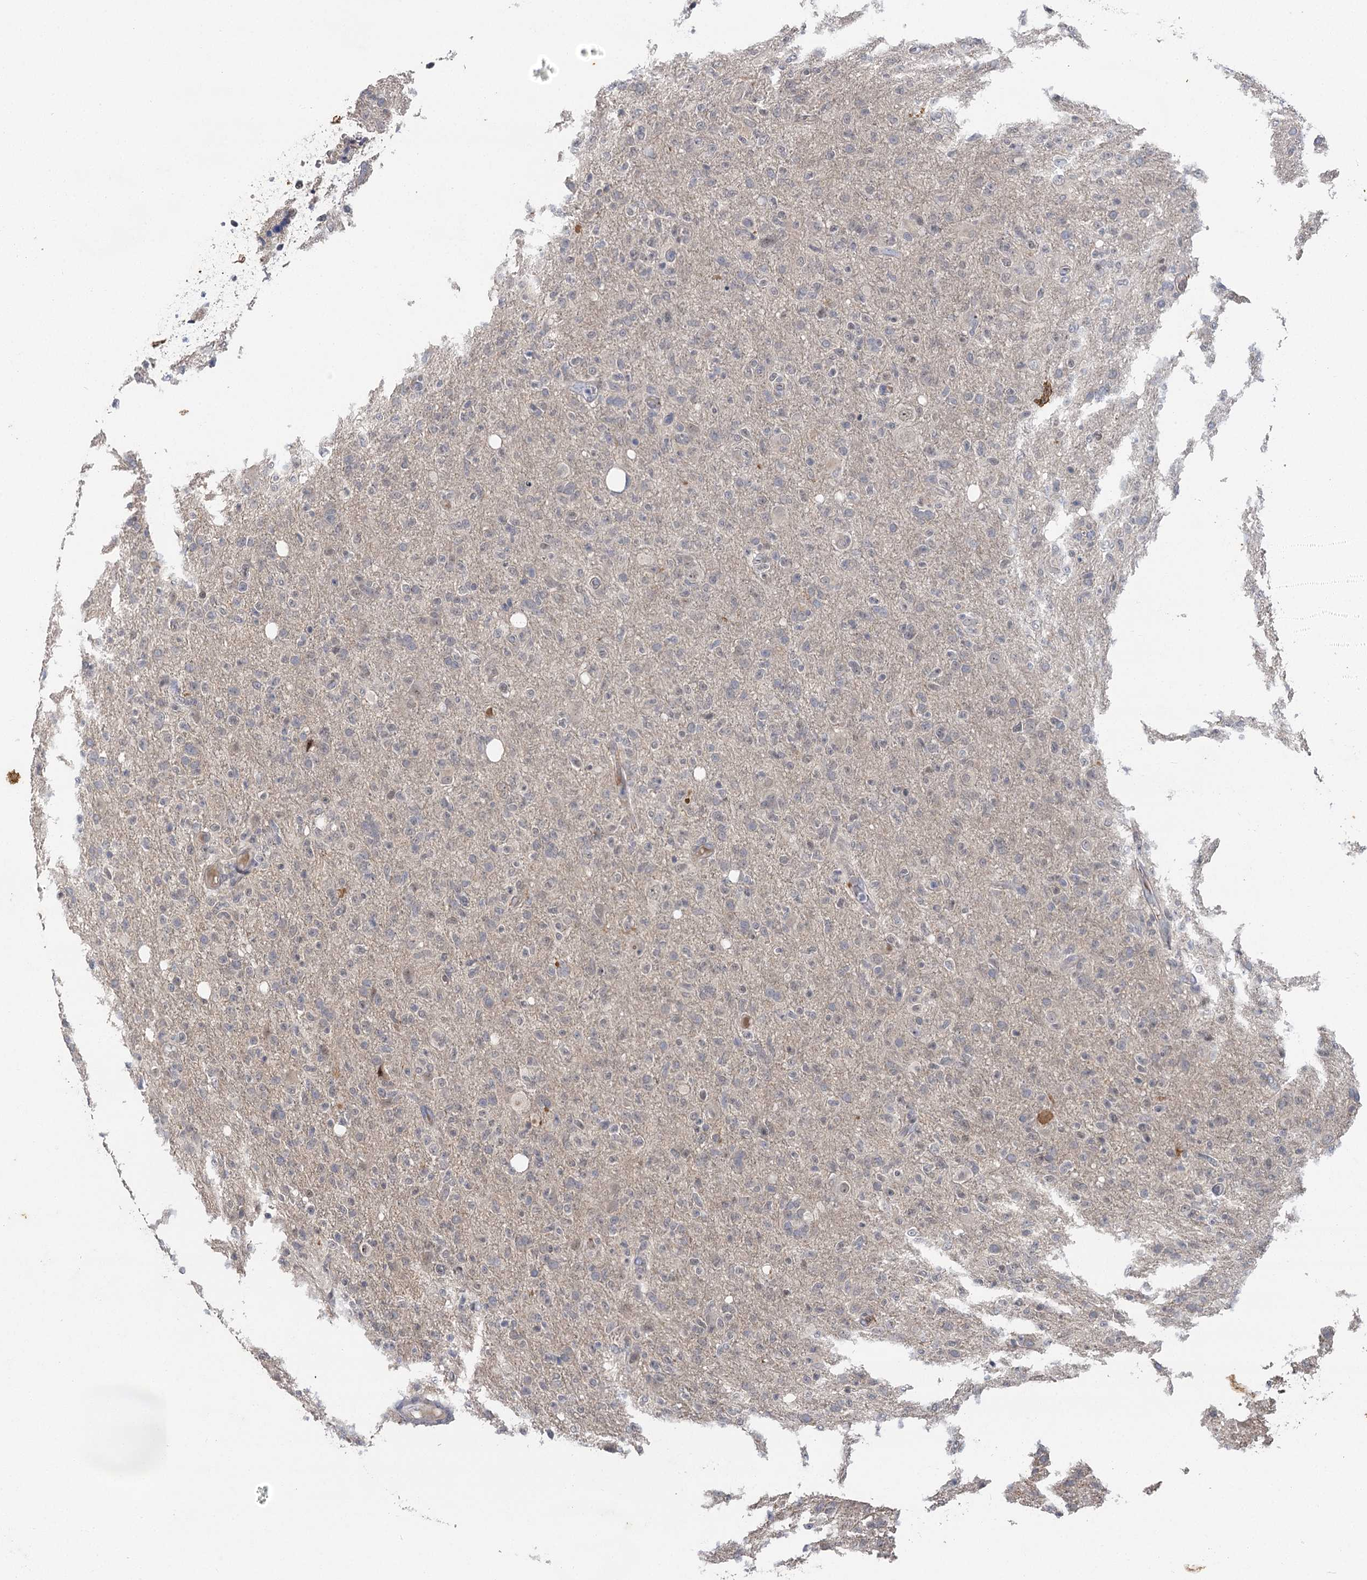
{"staining": {"intensity": "negative", "quantity": "none", "location": "none"}, "tissue": "glioma", "cell_type": "Tumor cells", "image_type": "cancer", "snomed": [{"axis": "morphology", "description": "Glioma, malignant, High grade"}, {"axis": "topography", "description": "Brain"}], "caption": "High magnification brightfield microscopy of glioma stained with DAB (3,3'-diaminobenzidine) (brown) and counterstained with hematoxylin (blue): tumor cells show no significant staining.", "gene": "IL11RA", "patient": {"sex": "female", "age": 57}}